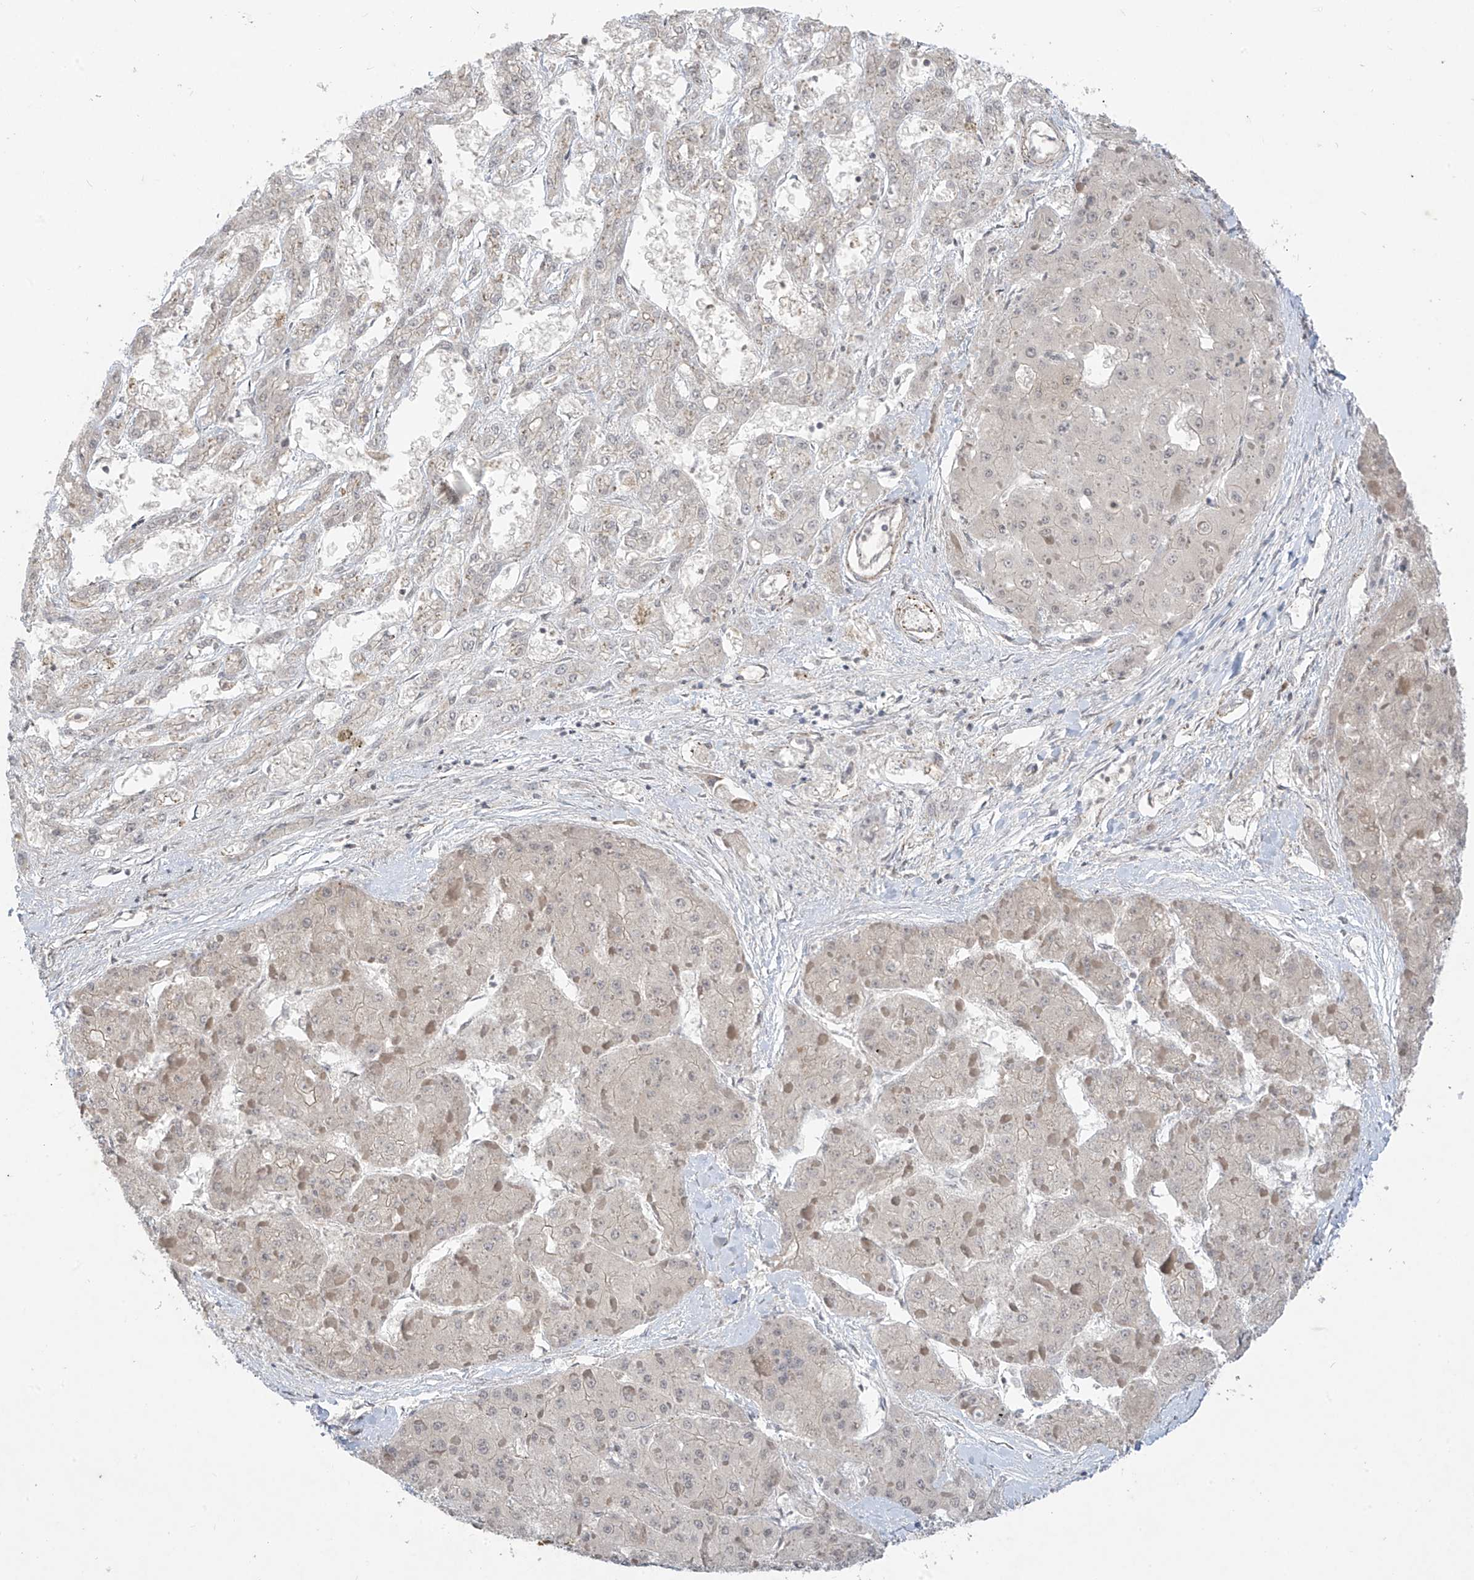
{"staining": {"intensity": "negative", "quantity": "none", "location": "none"}, "tissue": "liver cancer", "cell_type": "Tumor cells", "image_type": "cancer", "snomed": [{"axis": "morphology", "description": "Carcinoma, Hepatocellular, NOS"}, {"axis": "topography", "description": "Liver"}], "caption": "DAB (3,3'-diaminobenzidine) immunohistochemical staining of liver hepatocellular carcinoma shows no significant staining in tumor cells.", "gene": "DGKQ", "patient": {"sex": "female", "age": 73}}